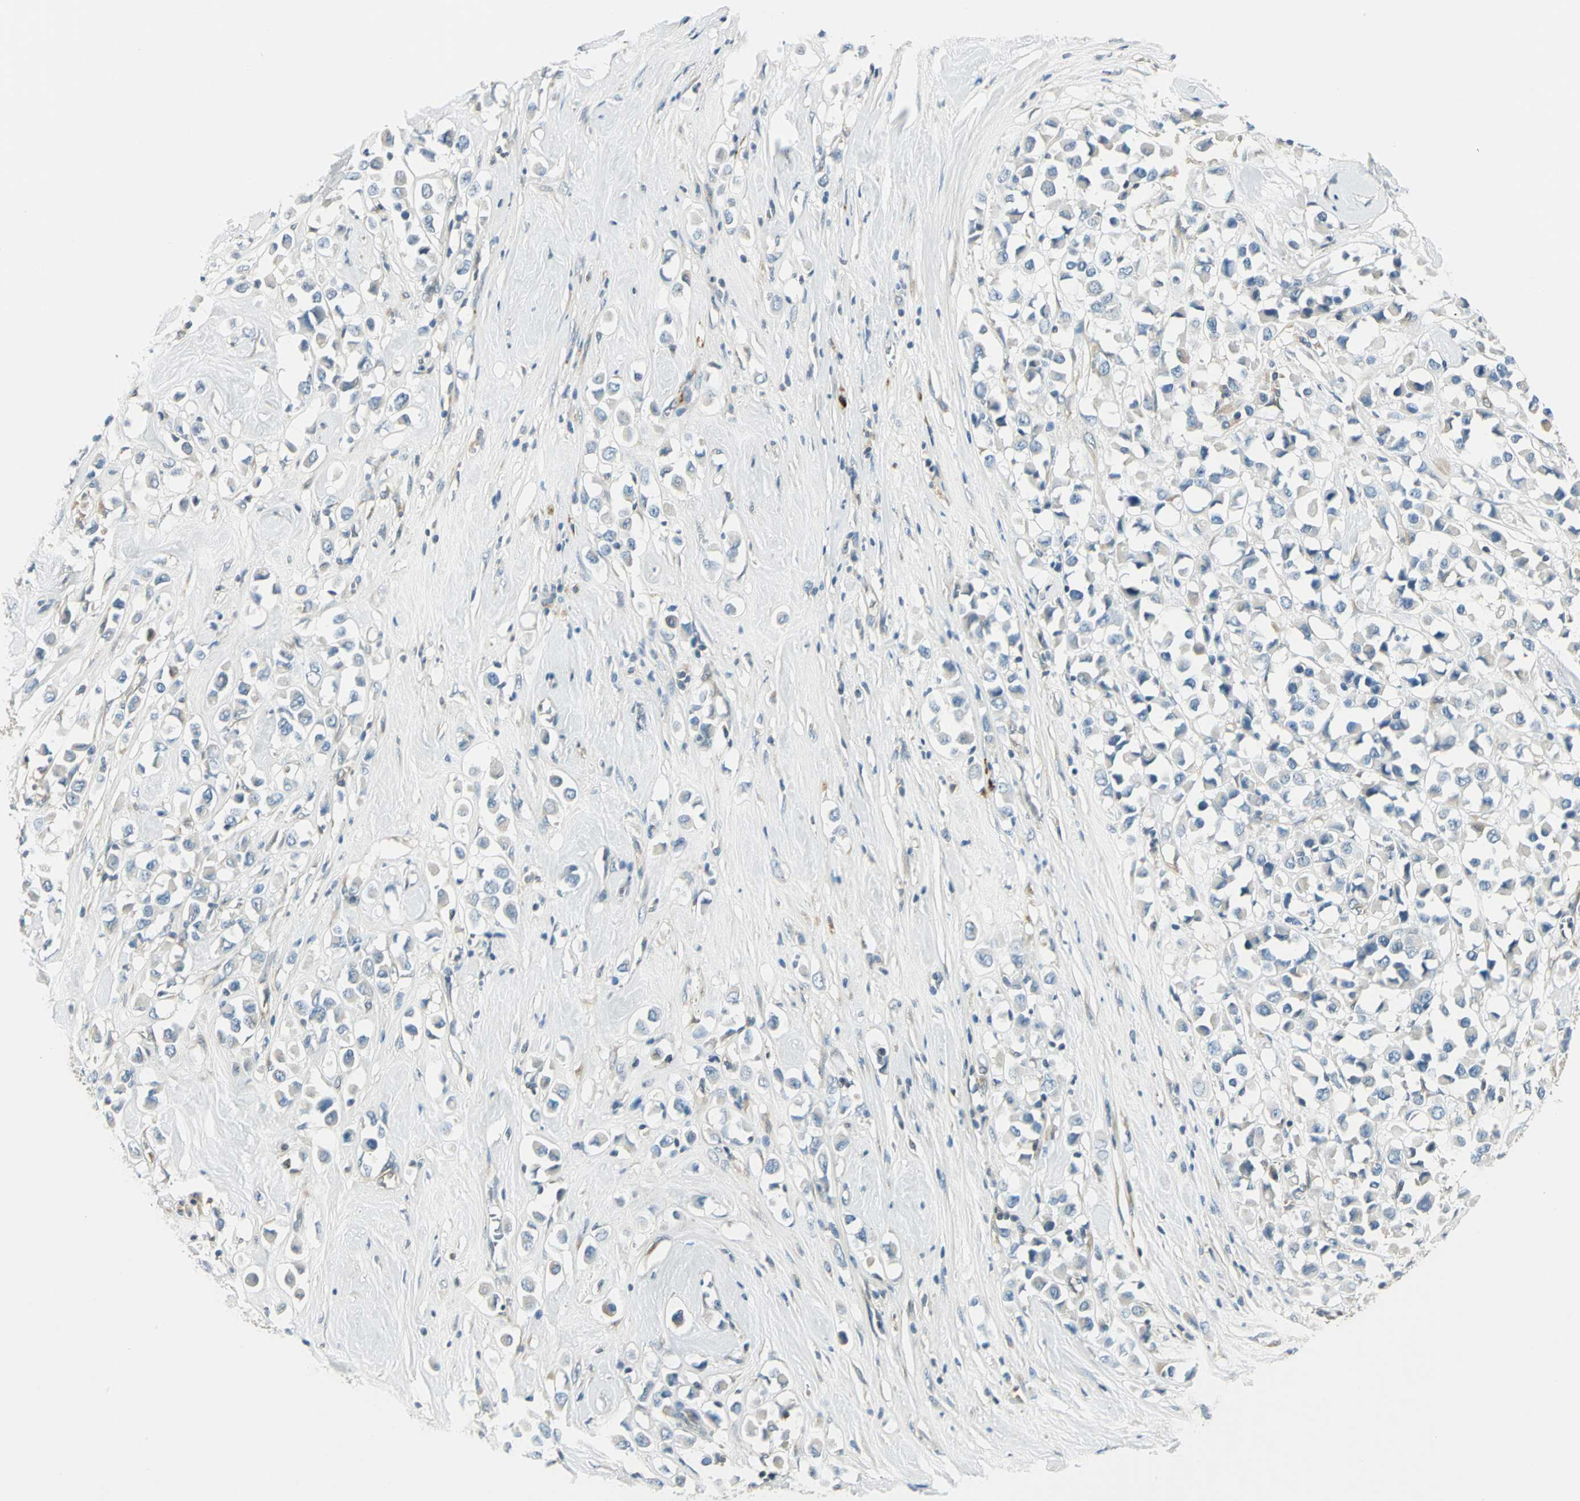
{"staining": {"intensity": "weak", "quantity": "25%-75%", "location": "cytoplasmic/membranous"}, "tissue": "breast cancer", "cell_type": "Tumor cells", "image_type": "cancer", "snomed": [{"axis": "morphology", "description": "Duct carcinoma"}, {"axis": "topography", "description": "Breast"}], "caption": "Immunohistochemistry (IHC) photomicrograph of neoplastic tissue: breast cancer (intraductal carcinoma) stained using IHC shows low levels of weak protein expression localized specifically in the cytoplasmic/membranous of tumor cells, appearing as a cytoplasmic/membranous brown color.", "gene": "PRKAA1", "patient": {"sex": "female", "age": 61}}